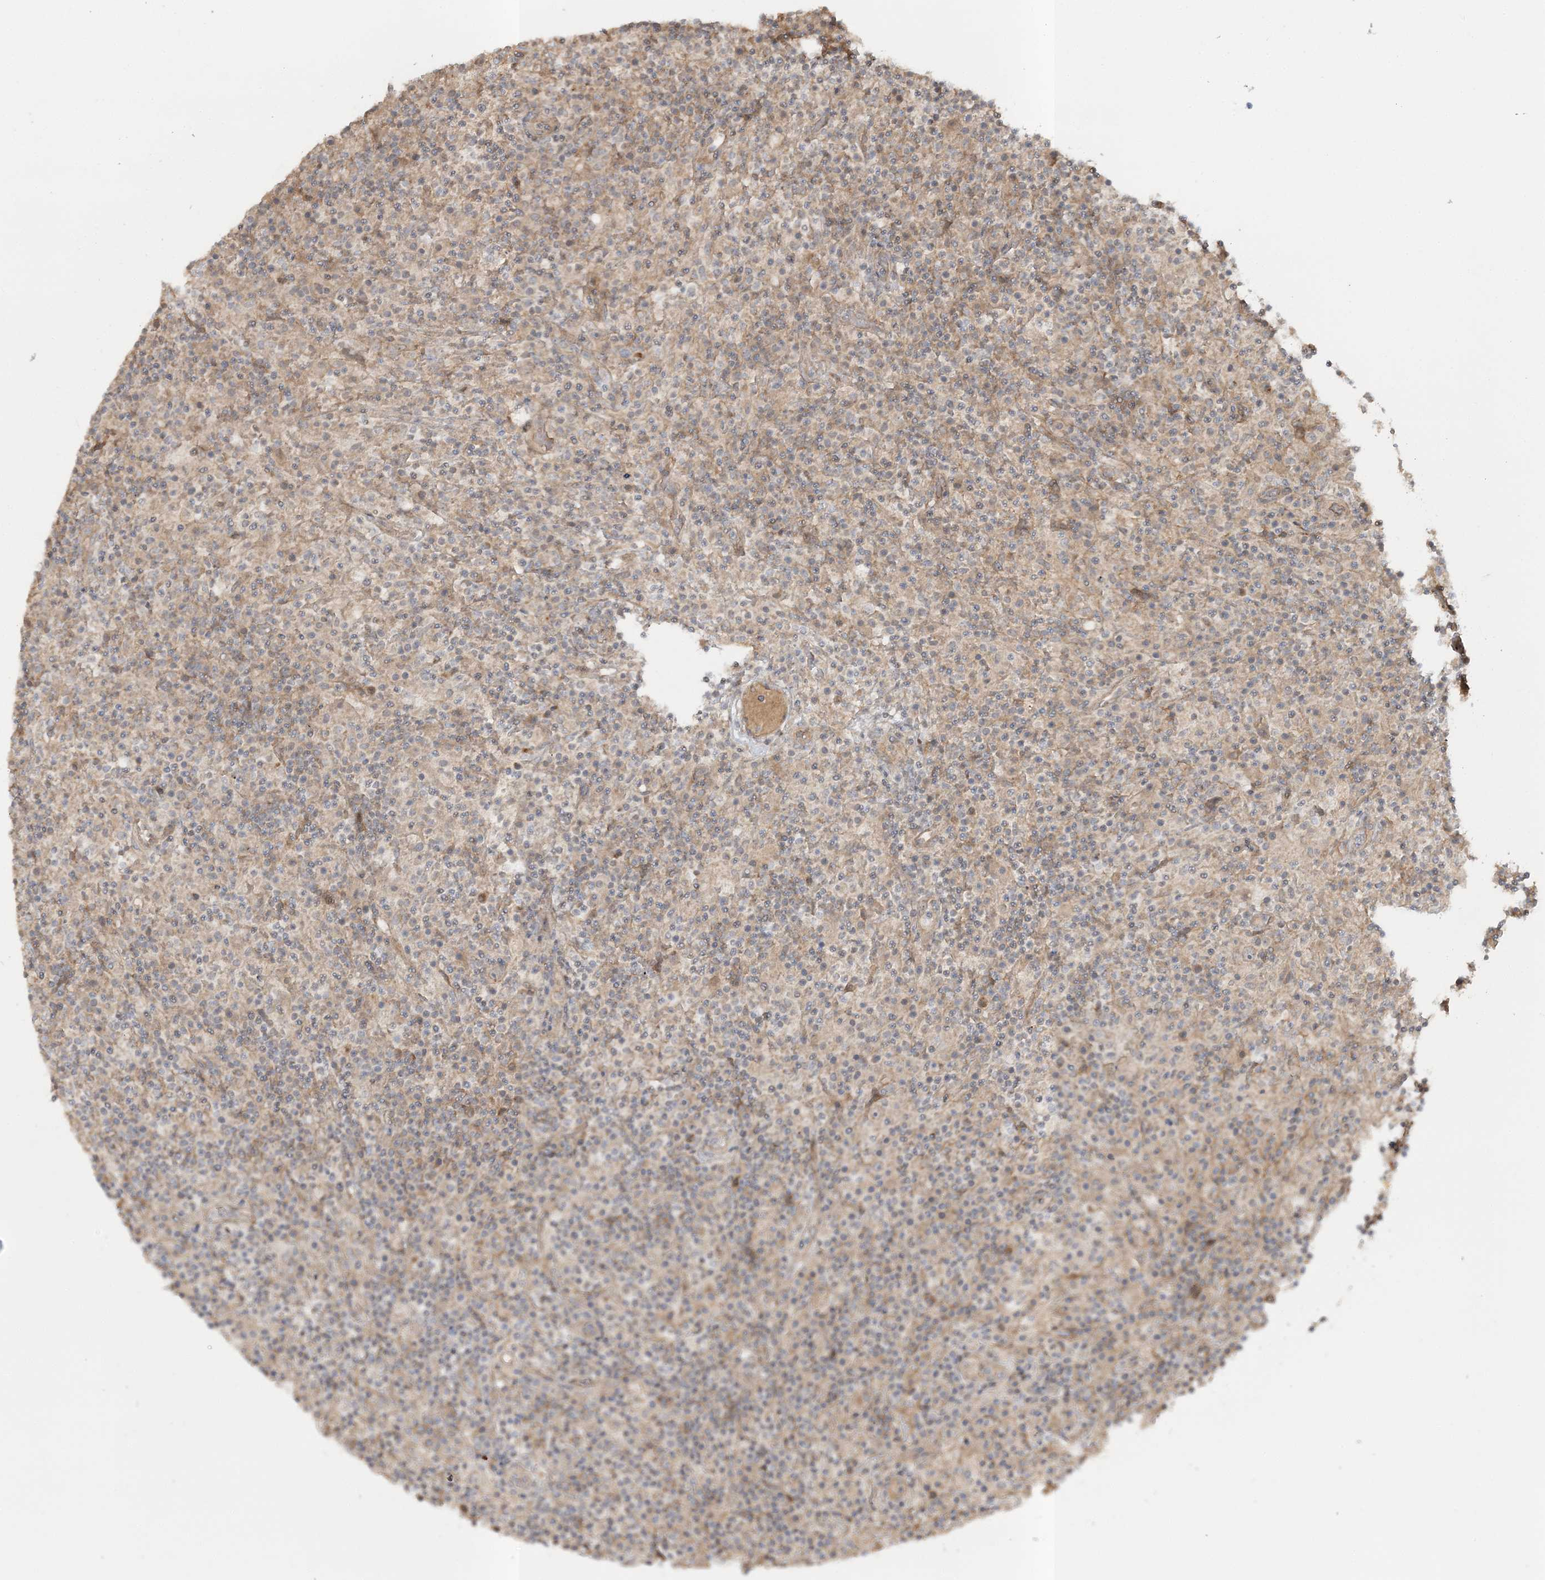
{"staining": {"intensity": "weak", "quantity": "25%-75%", "location": "cytoplasmic/membranous"}, "tissue": "lymphoma", "cell_type": "Tumor cells", "image_type": "cancer", "snomed": [{"axis": "morphology", "description": "Hodgkin's disease, NOS"}, {"axis": "topography", "description": "Lymph node"}], "caption": "Lymphoma tissue reveals weak cytoplasmic/membranous positivity in about 25%-75% of tumor cells", "gene": "MOCS2", "patient": {"sex": "male", "age": 70}}